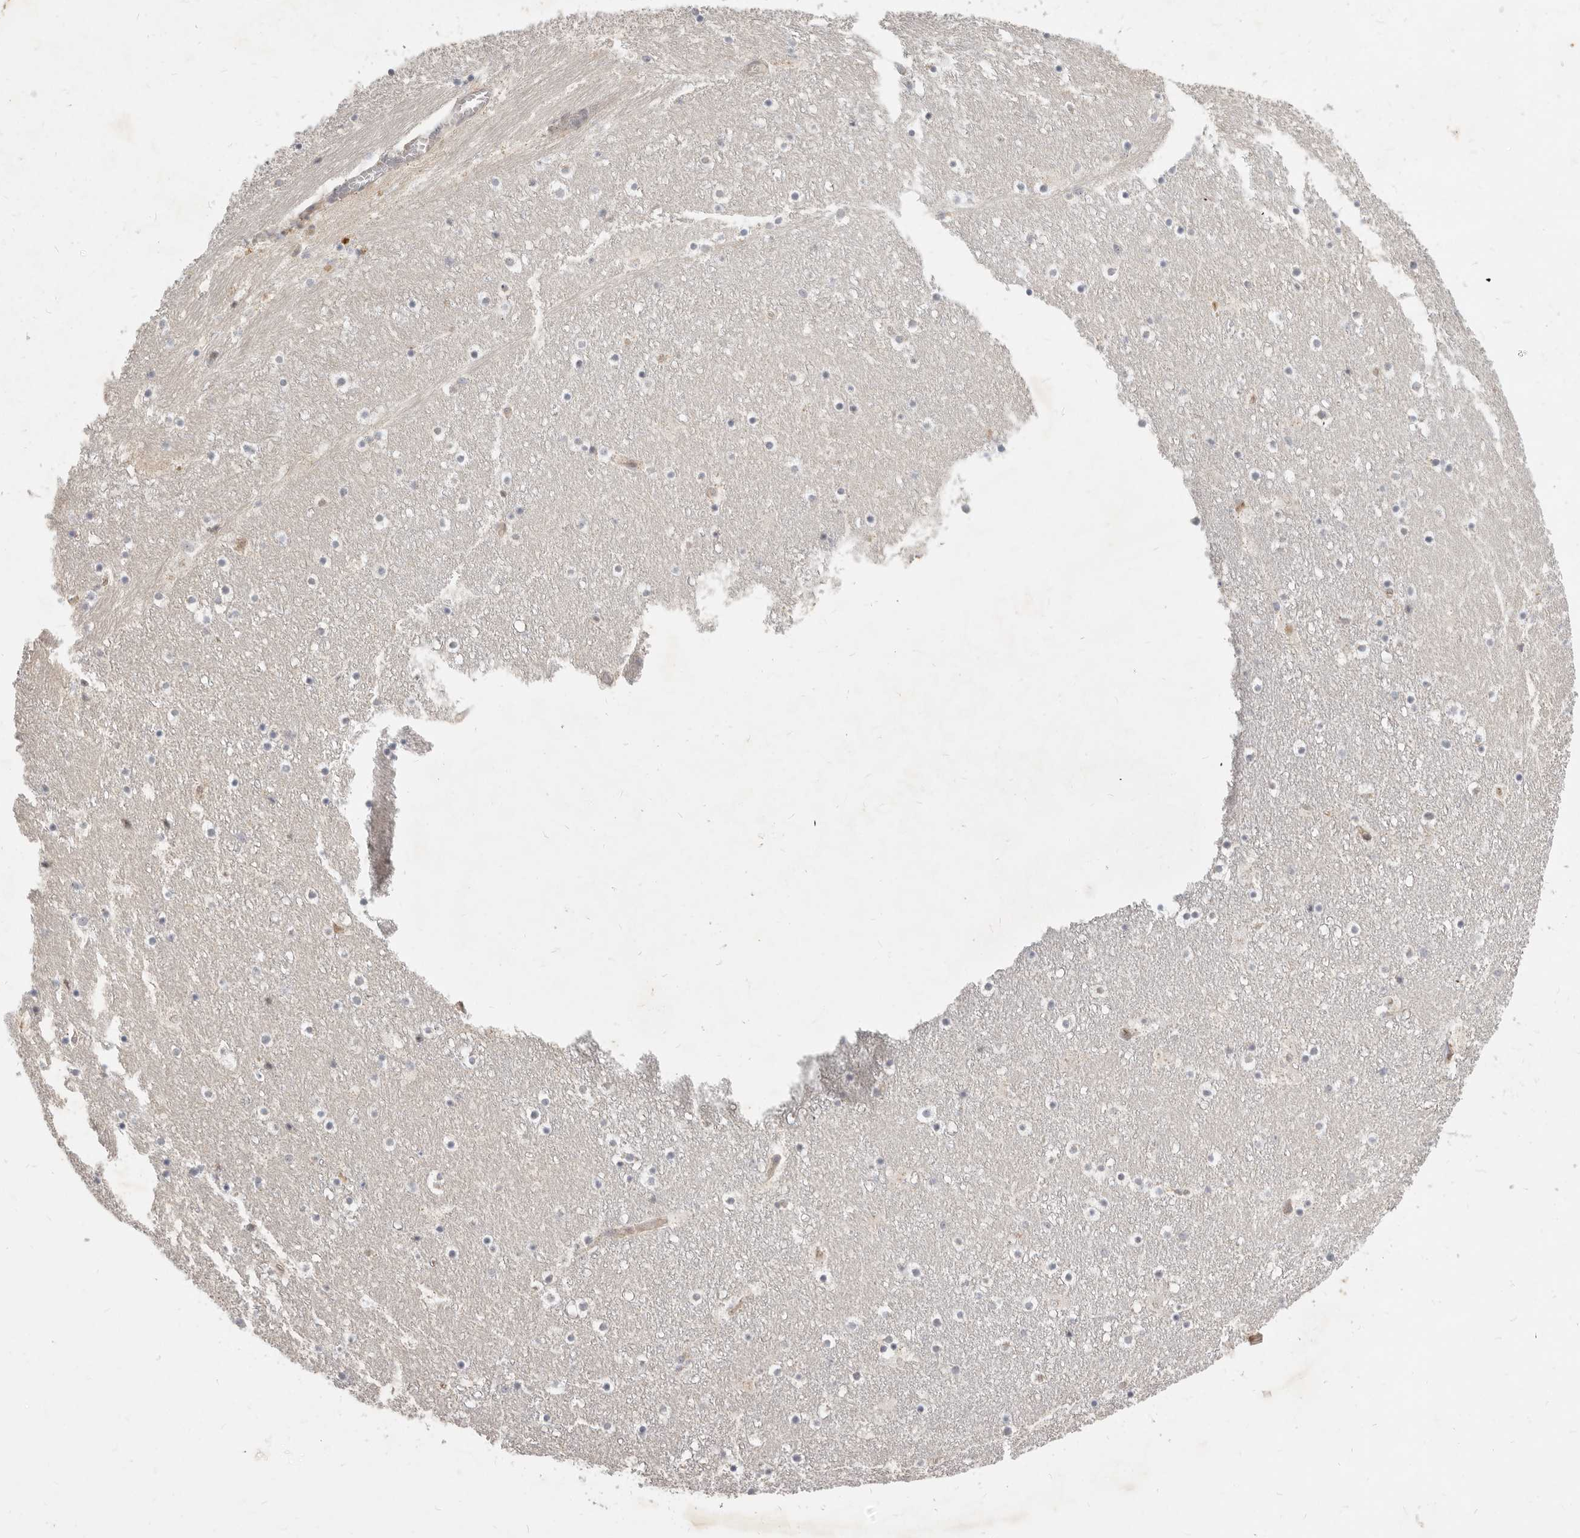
{"staining": {"intensity": "negative", "quantity": "none", "location": "none"}, "tissue": "caudate", "cell_type": "Glial cells", "image_type": "normal", "snomed": [{"axis": "morphology", "description": "Normal tissue, NOS"}, {"axis": "topography", "description": "Lateral ventricle wall"}], "caption": "An immunohistochemistry (IHC) histopathology image of benign caudate is shown. There is no staining in glial cells of caudate. (Brightfield microscopy of DAB immunohistochemistry (IHC) at high magnification).", "gene": "MICALL2", "patient": {"sex": "male", "age": 45}}